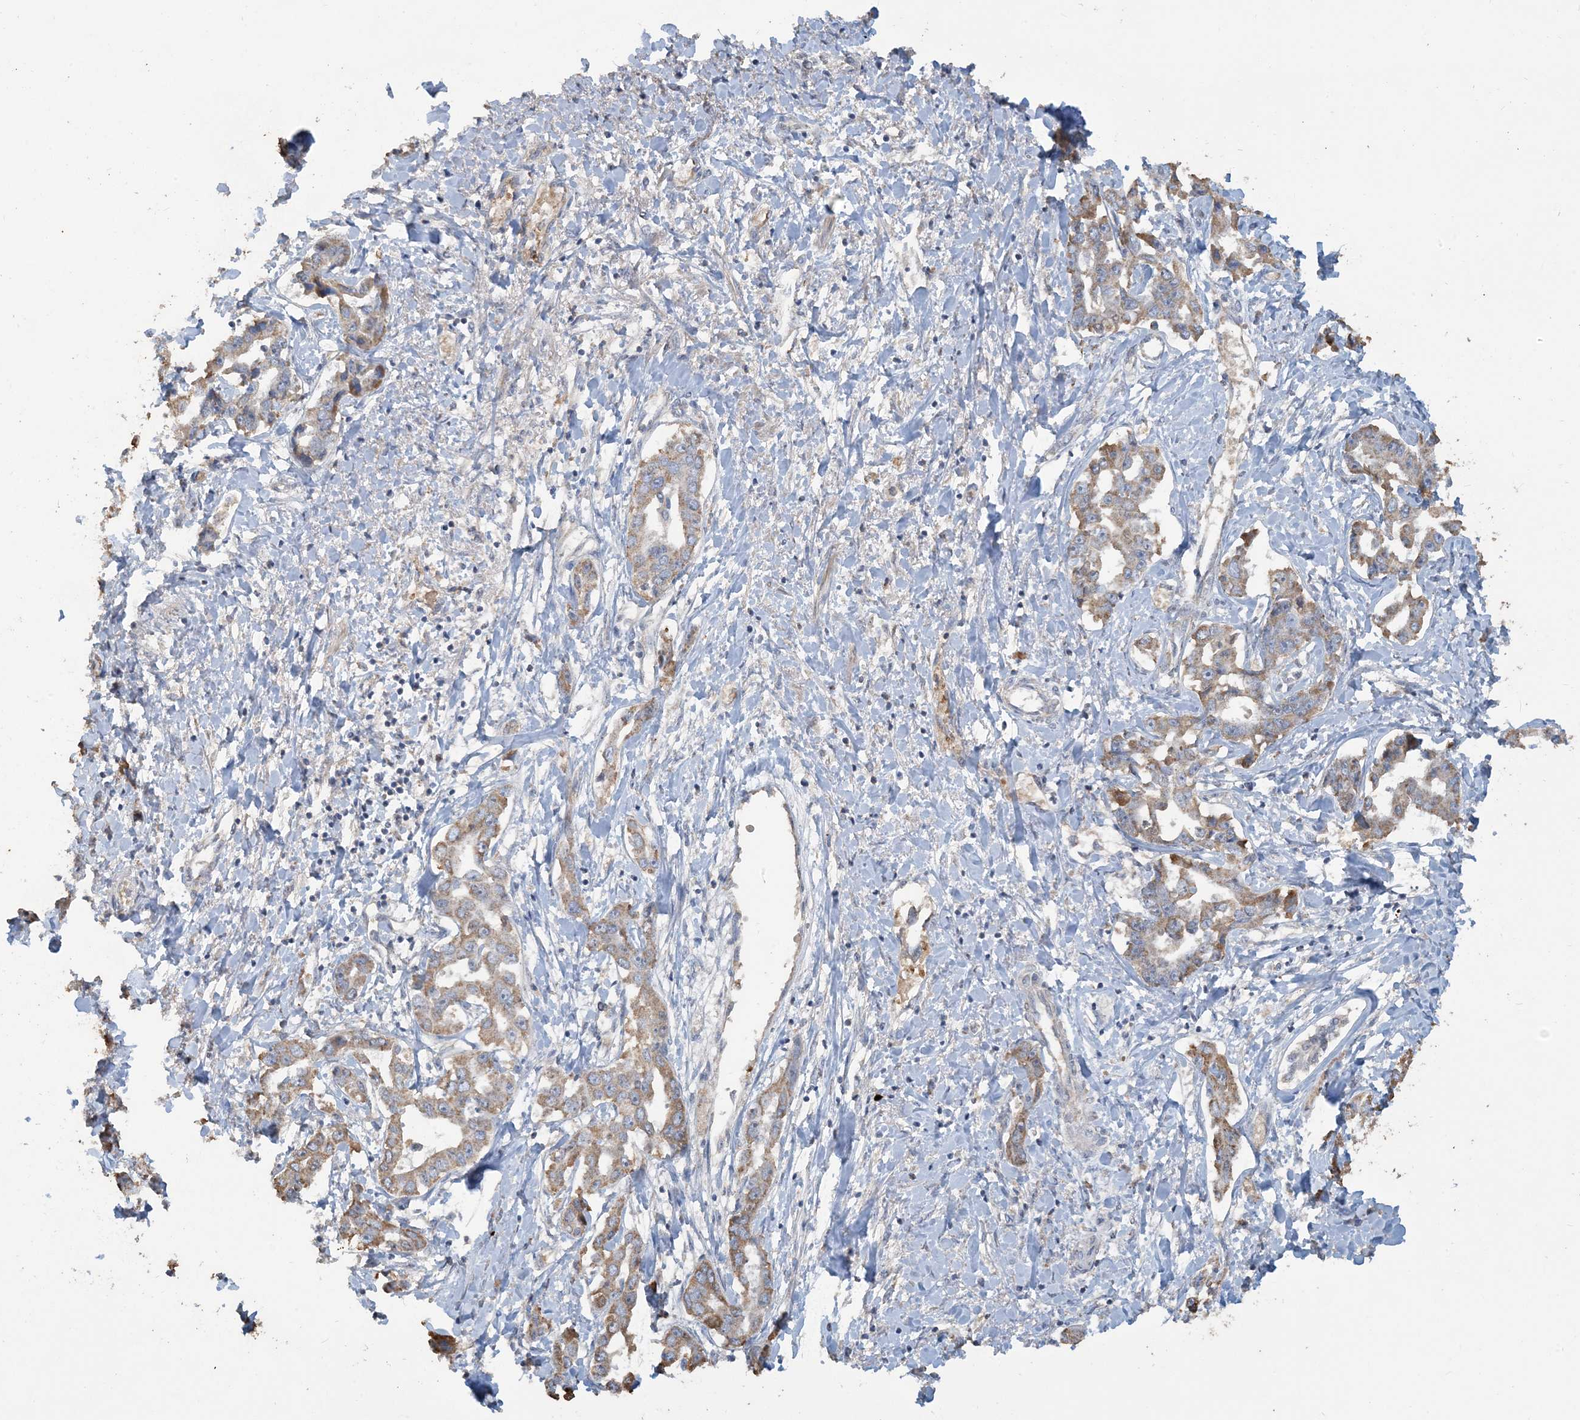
{"staining": {"intensity": "moderate", "quantity": "25%-75%", "location": "cytoplasmic/membranous"}, "tissue": "liver cancer", "cell_type": "Tumor cells", "image_type": "cancer", "snomed": [{"axis": "morphology", "description": "Cholangiocarcinoma"}, {"axis": "topography", "description": "Liver"}], "caption": "Immunohistochemical staining of liver cancer (cholangiocarcinoma) demonstrates medium levels of moderate cytoplasmic/membranous protein positivity in about 25%-75% of tumor cells.", "gene": "SFMBT2", "patient": {"sex": "male", "age": 59}}